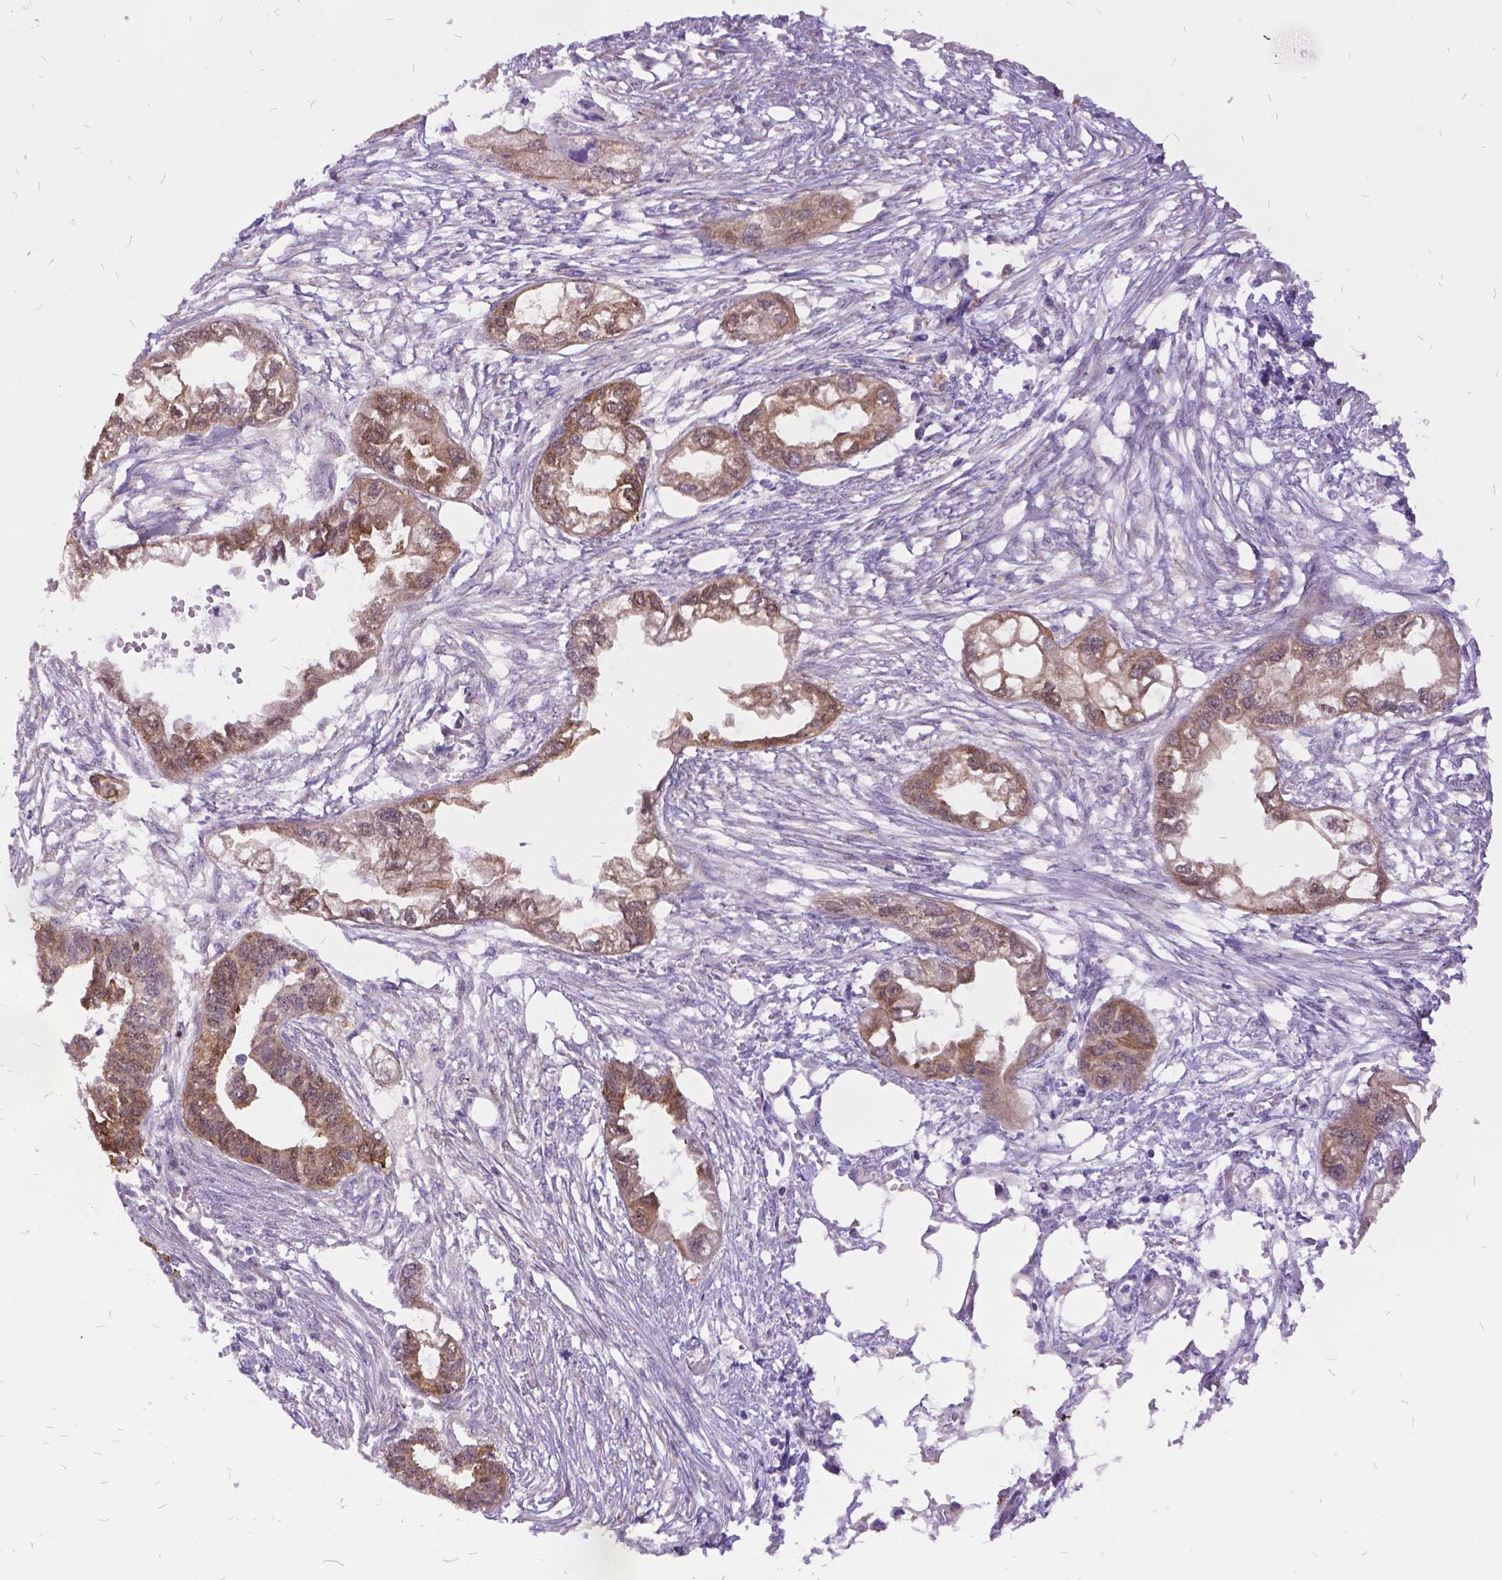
{"staining": {"intensity": "moderate", "quantity": ">75%", "location": "cytoplasmic/membranous"}, "tissue": "endometrial cancer", "cell_type": "Tumor cells", "image_type": "cancer", "snomed": [{"axis": "morphology", "description": "Adenocarcinoma, NOS"}, {"axis": "morphology", "description": "Adenocarcinoma, metastatic, NOS"}, {"axis": "topography", "description": "Adipose tissue"}, {"axis": "topography", "description": "Endometrium"}], "caption": "Endometrial metastatic adenocarcinoma stained for a protein (brown) shows moderate cytoplasmic/membranous positive staining in approximately >75% of tumor cells.", "gene": "GRB7", "patient": {"sex": "female", "age": 67}}